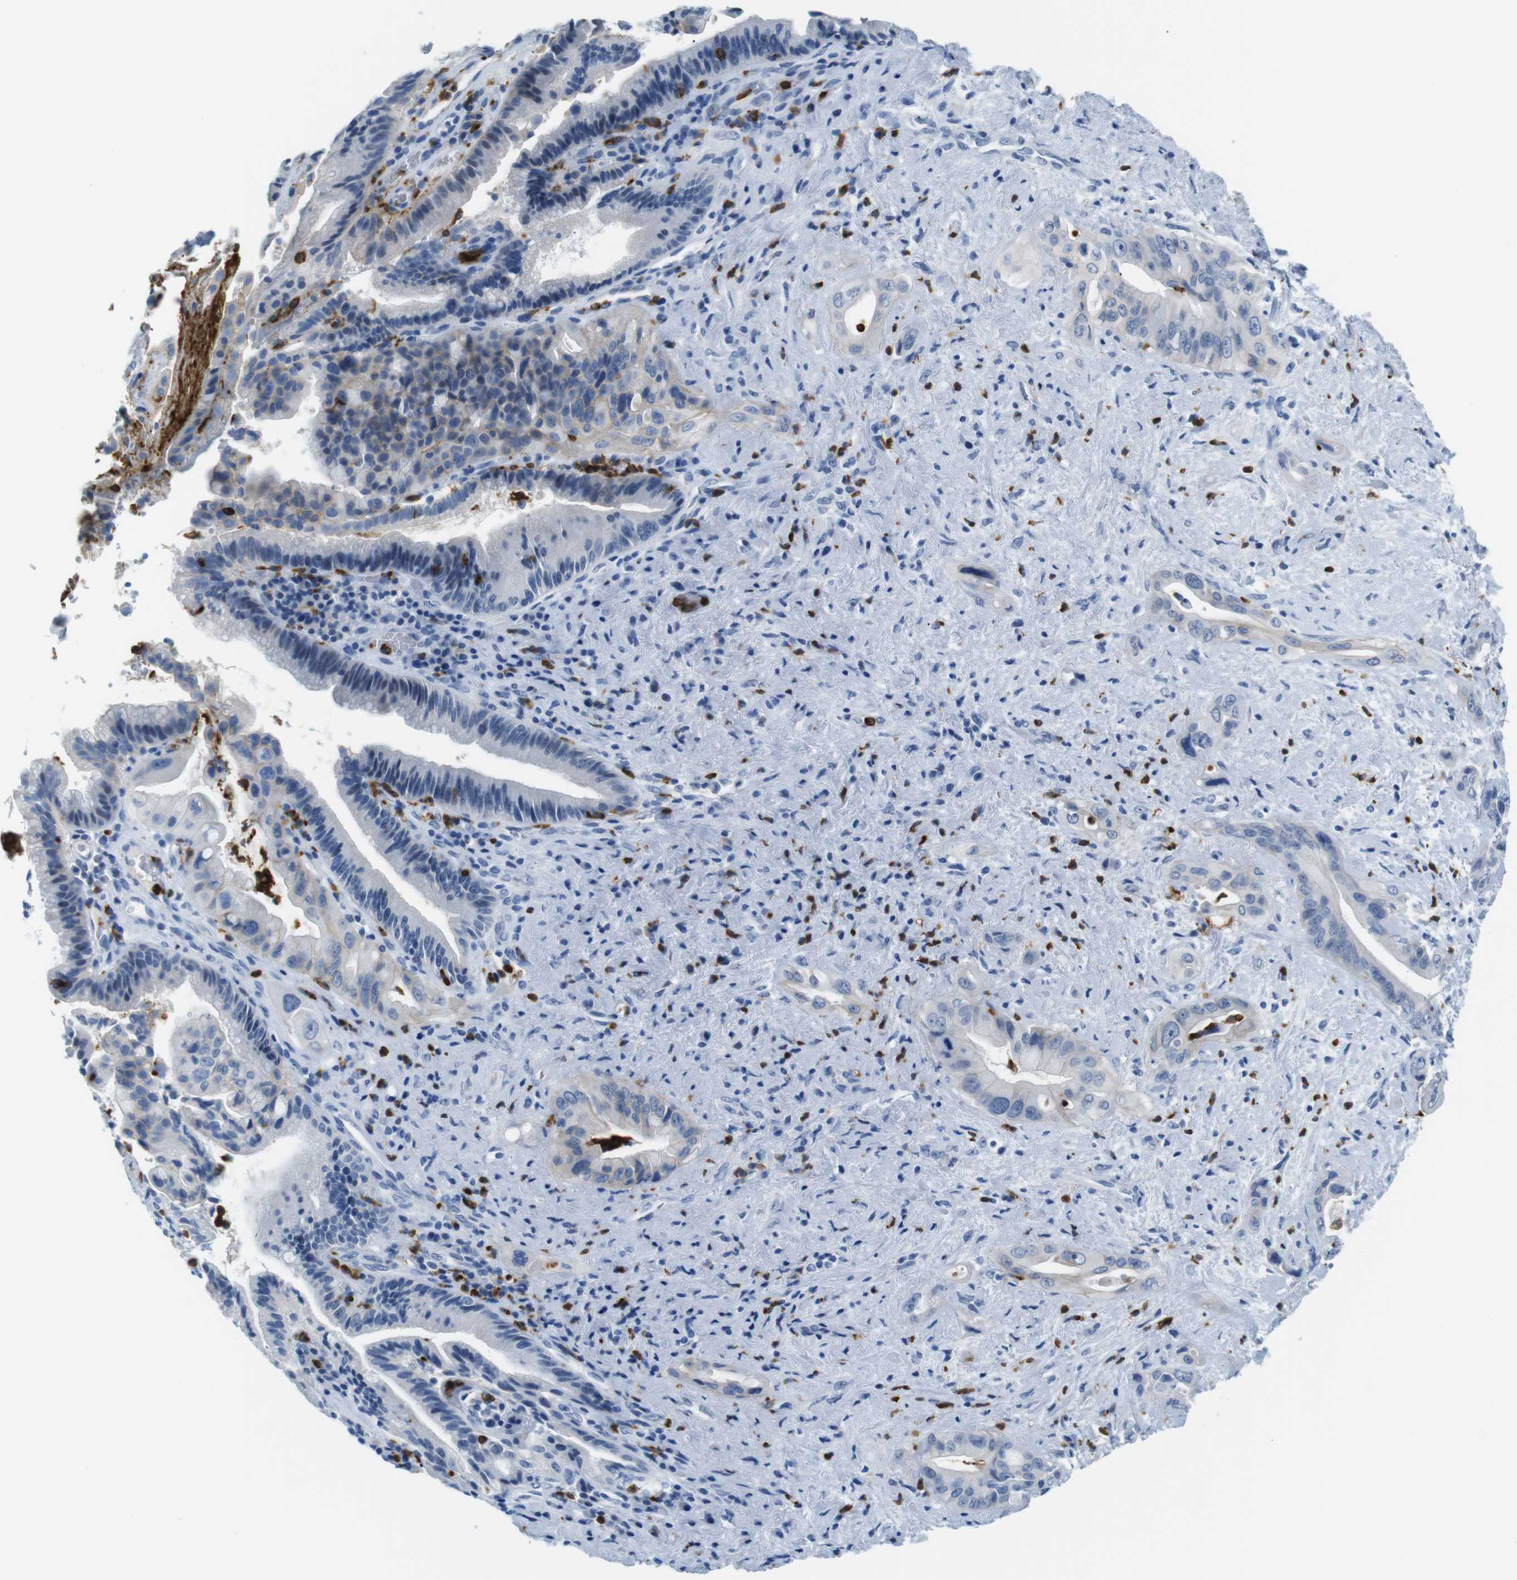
{"staining": {"intensity": "negative", "quantity": "none", "location": "none"}, "tissue": "pancreatic cancer", "cell_type": "Tumor cells", "image_type": "cancer", "snomed": [{"axis": "morphology", "description": "Adenocarcinoma, NOS"}, {"axis": "topography", "description": "Pancreas"}], "caption": "Immunohistochemical staining of human adenocarcinoma (pancreatic) displays no significant expression in tumor cells. (Brightfield microscopy of DAB IHC at high magnification).", "gene": "MCEMP1", "patient": {"sex": "male", "age": 77}}